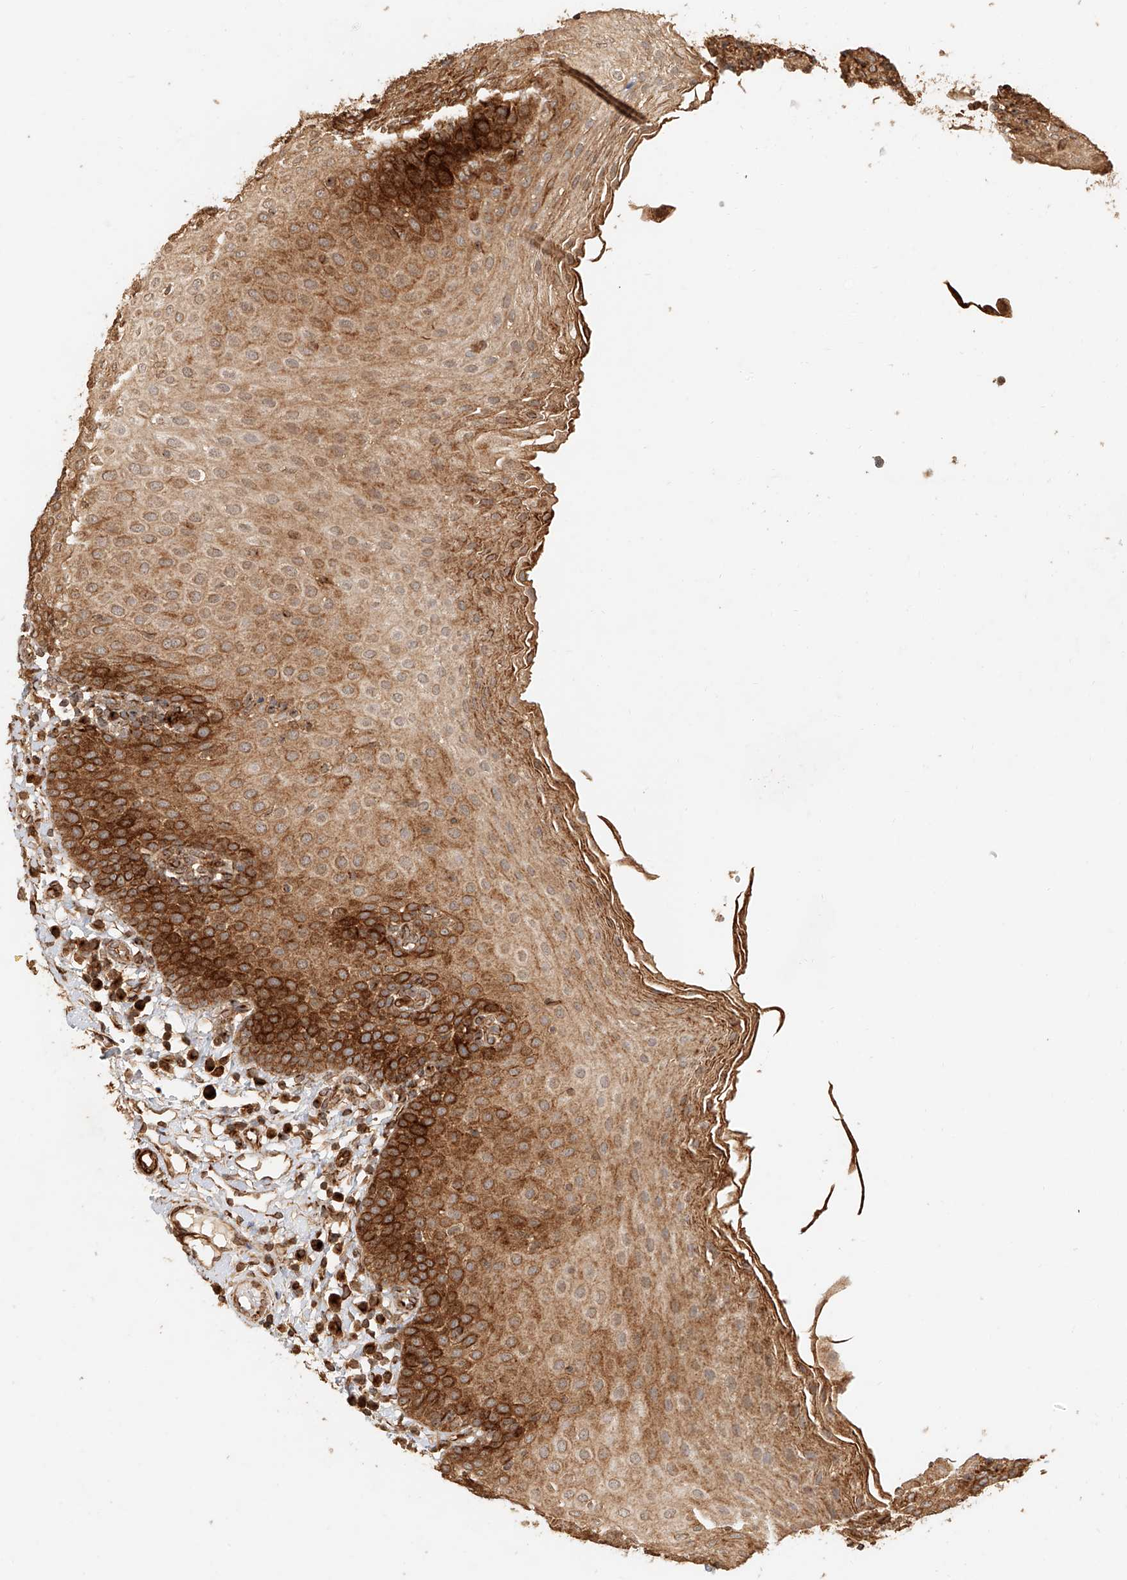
{"staining": {"intensity": "strong", "quantity": ">75%", "location": "cytoplasmic/membranous"}, "tissue": "tonsil", "cell_type": "Germinal center cells", "image_type": "normal", "snomed": [{"axis": "morphology", "description": "Normal tissue, NOS"}, {"axis": "topography", "description": "Tonsil"}], "caption": "Unremarkable tonsil was stained to show a protein in brown. There is high levels of strong cytoplasmic/membranous expression in about >75% of germinal center cells. The protein is shown in brown color, while the nuclei are stained blue.", "gene": "NAP1L1", "patient": {"sex": "female", "age": 19}}